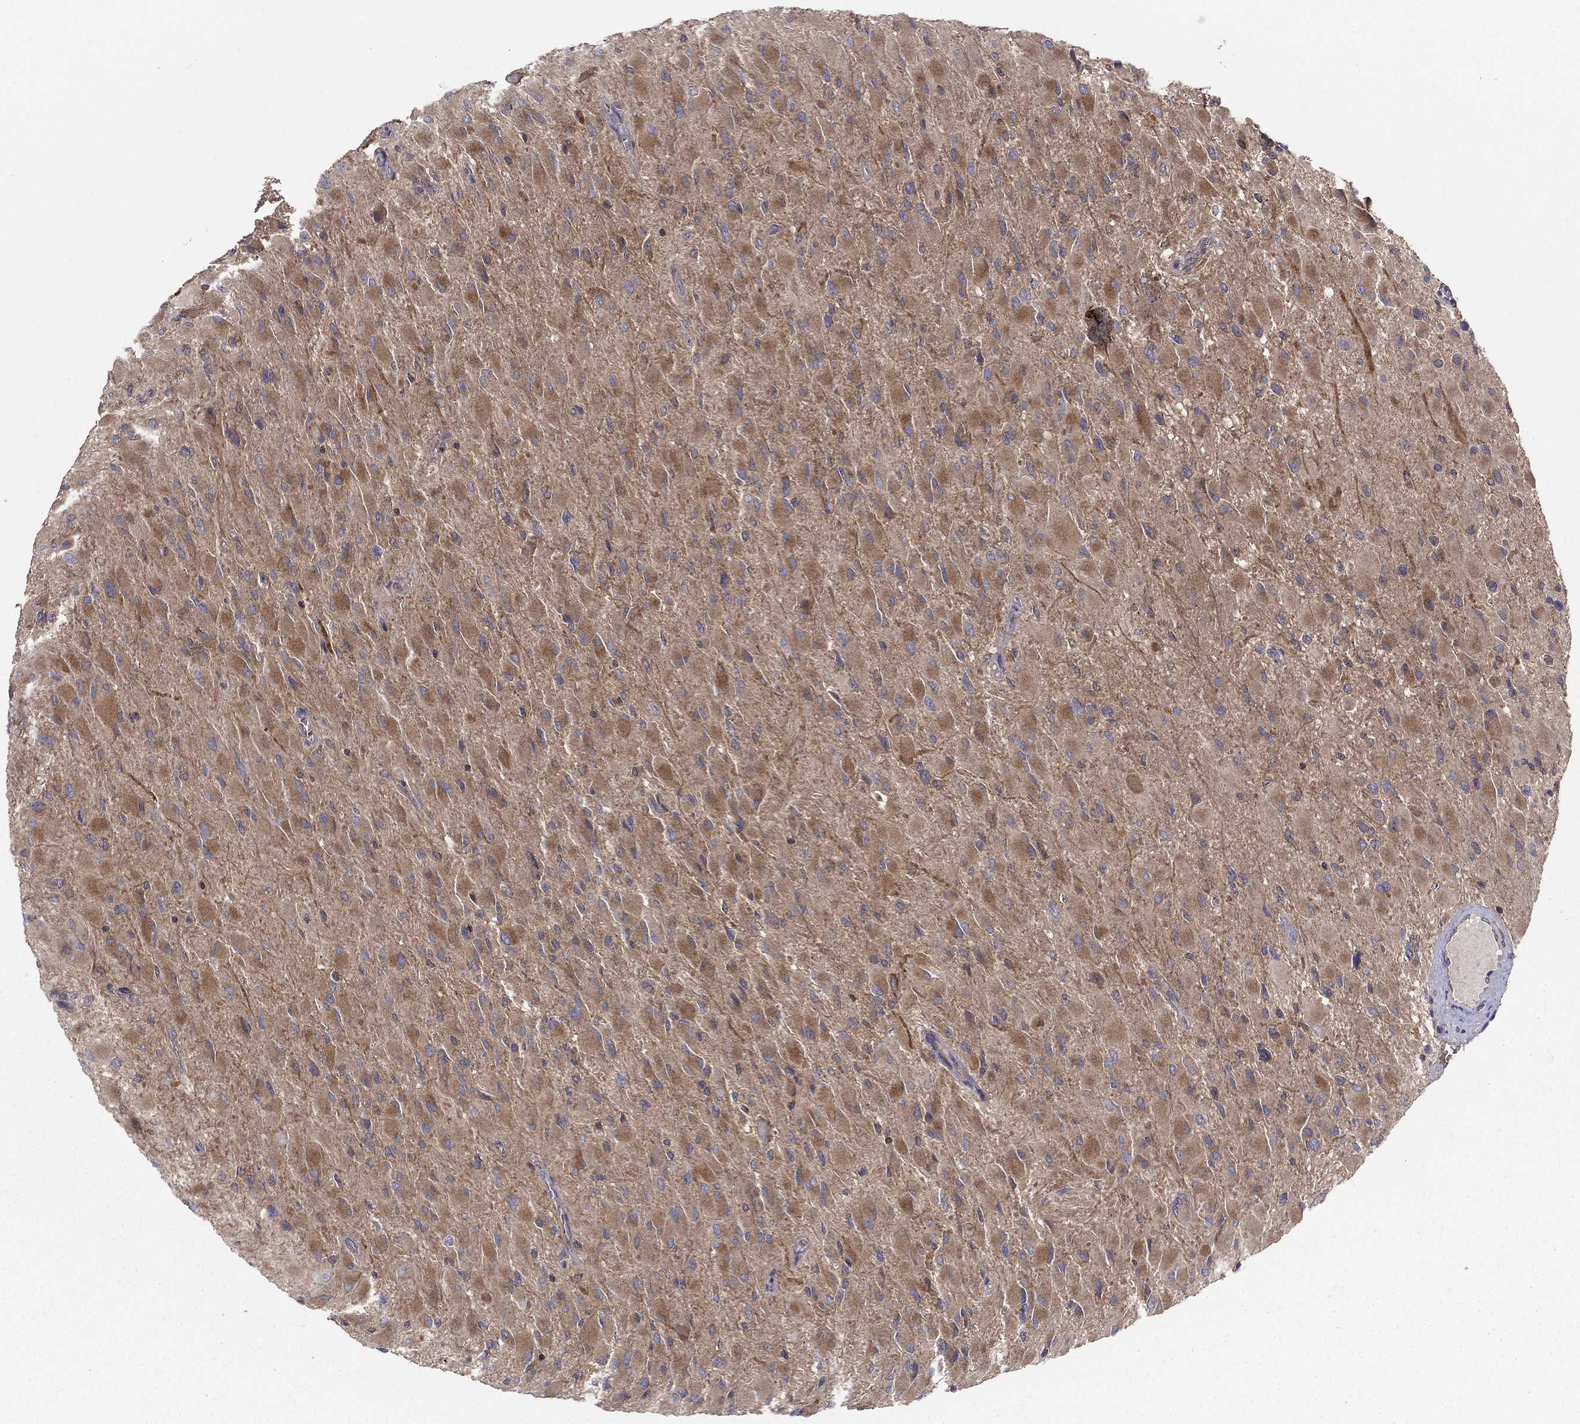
{"staining": {"intensity": "moderate", "quantity": "25%-75%", "location": "cytoplasmic/membranous"}, "tissue": "glioma", "cell_type": "Tumor cells", "image_type": "cancer", "snomed": [{"axis": "morphology", "description": "Glioma, malignant, High grade"}, {"axis": "topography", "description": "Cerebral cortex"}], "caption": "A brown stain highlights moderate cytoplasmic/membranous positivity of a protein in glioma tumor cells. (DAB (3,3'-diaminobenzidine) = brown stain, brightfield microscopy at high magnification).", "gene": "RNF123", "patient": {"sex": "female", "age": 36}}